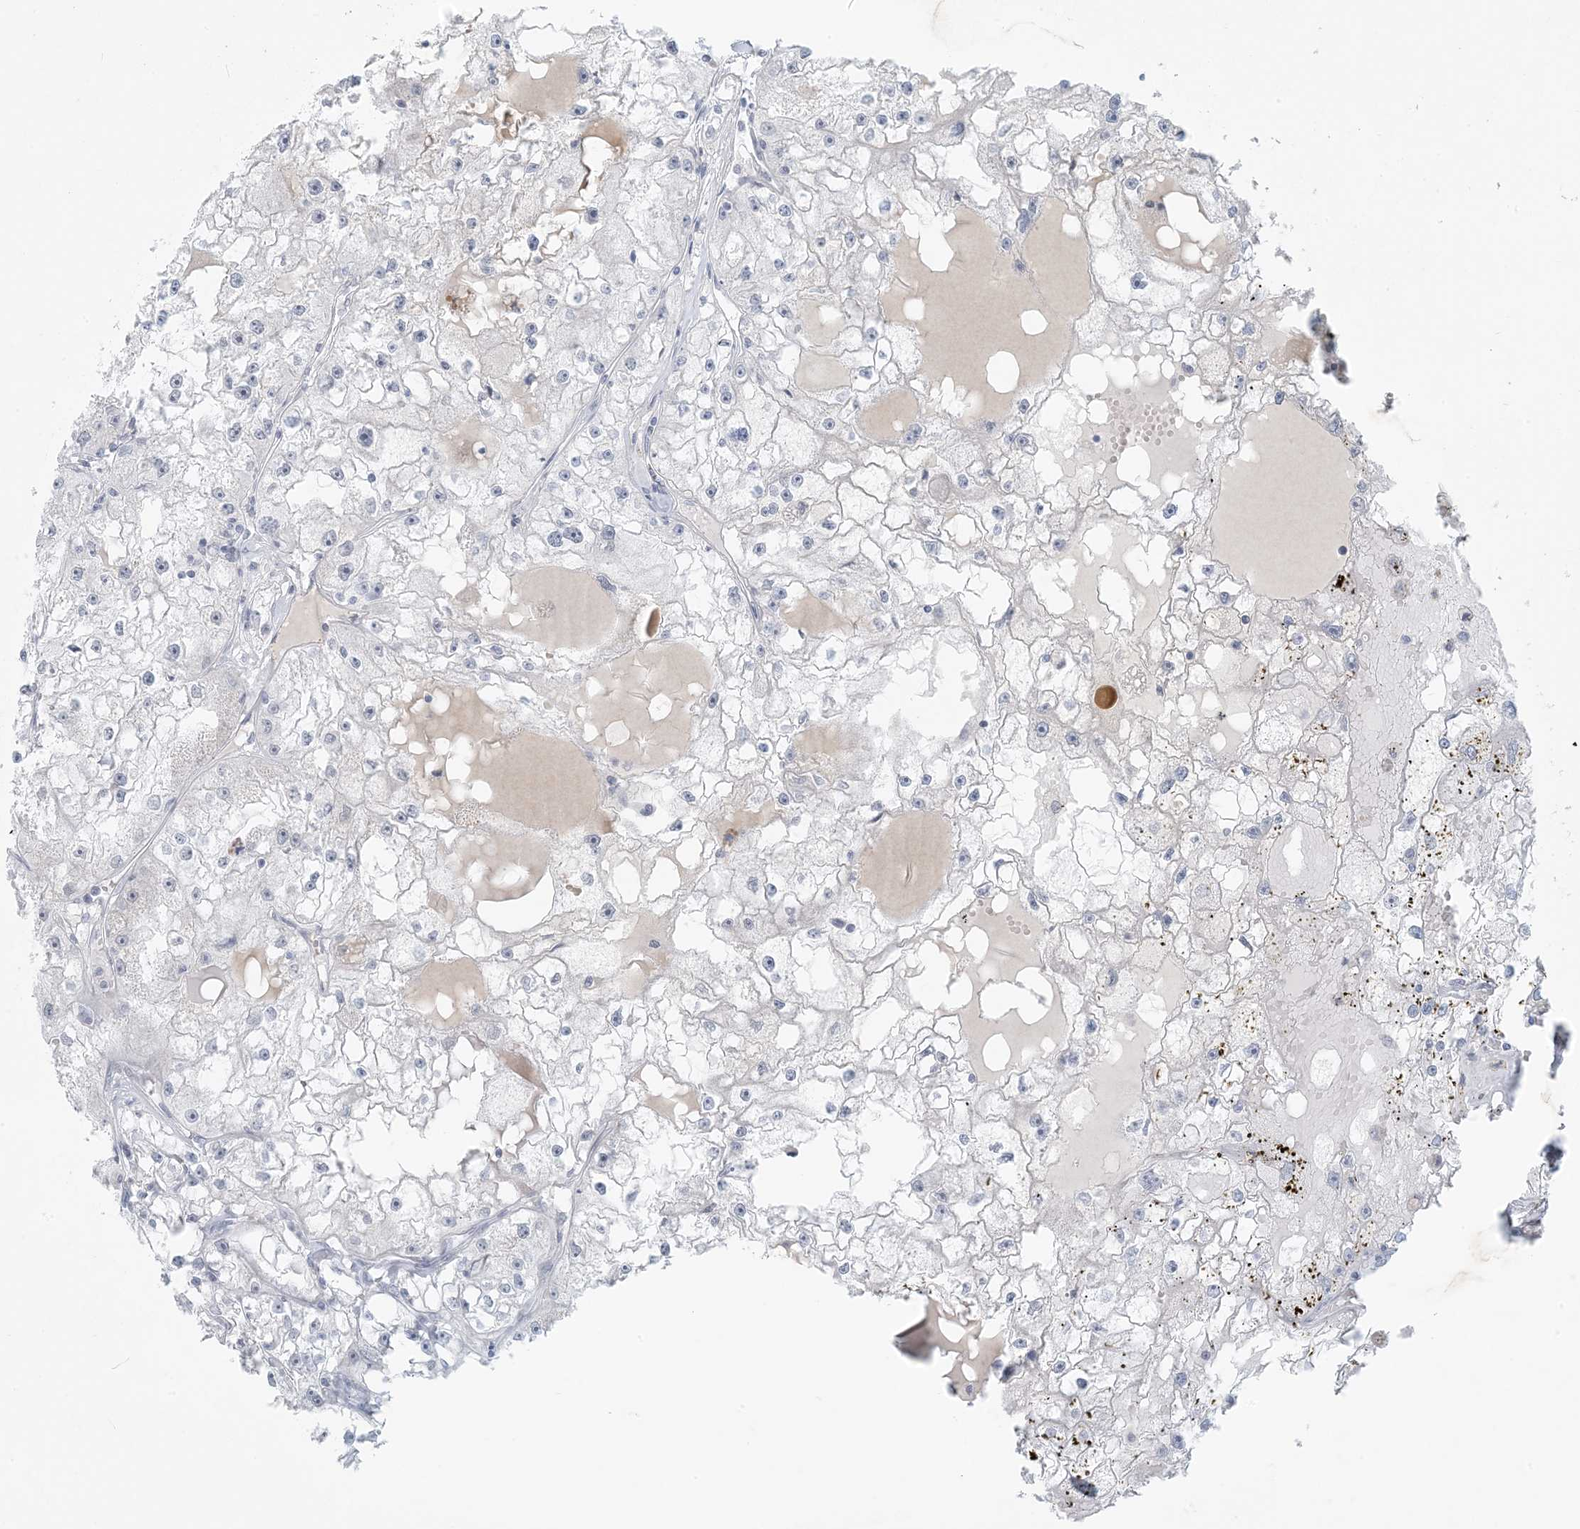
{"staining": {"intensity": "negative", "quantity": "none", "location": "none"}, "tissue": "renal cancer", "cell_type": "Tumor cells", "image_type": "cancer", "snomed": [{"axis": "morphology", "description": "Adenocarcinoma, NOS"}, {"axis": "topography", "description": "Kidney"}], "caption": "This micrograph is of renal adenocarcinoma stained with immunohistochemistry to label a protein in brown with the nuclei are counter-stained blue. There is no positivity in tumor cells.", "gene": "SCML1", "patient": {"sex": "male", "age": 56}}